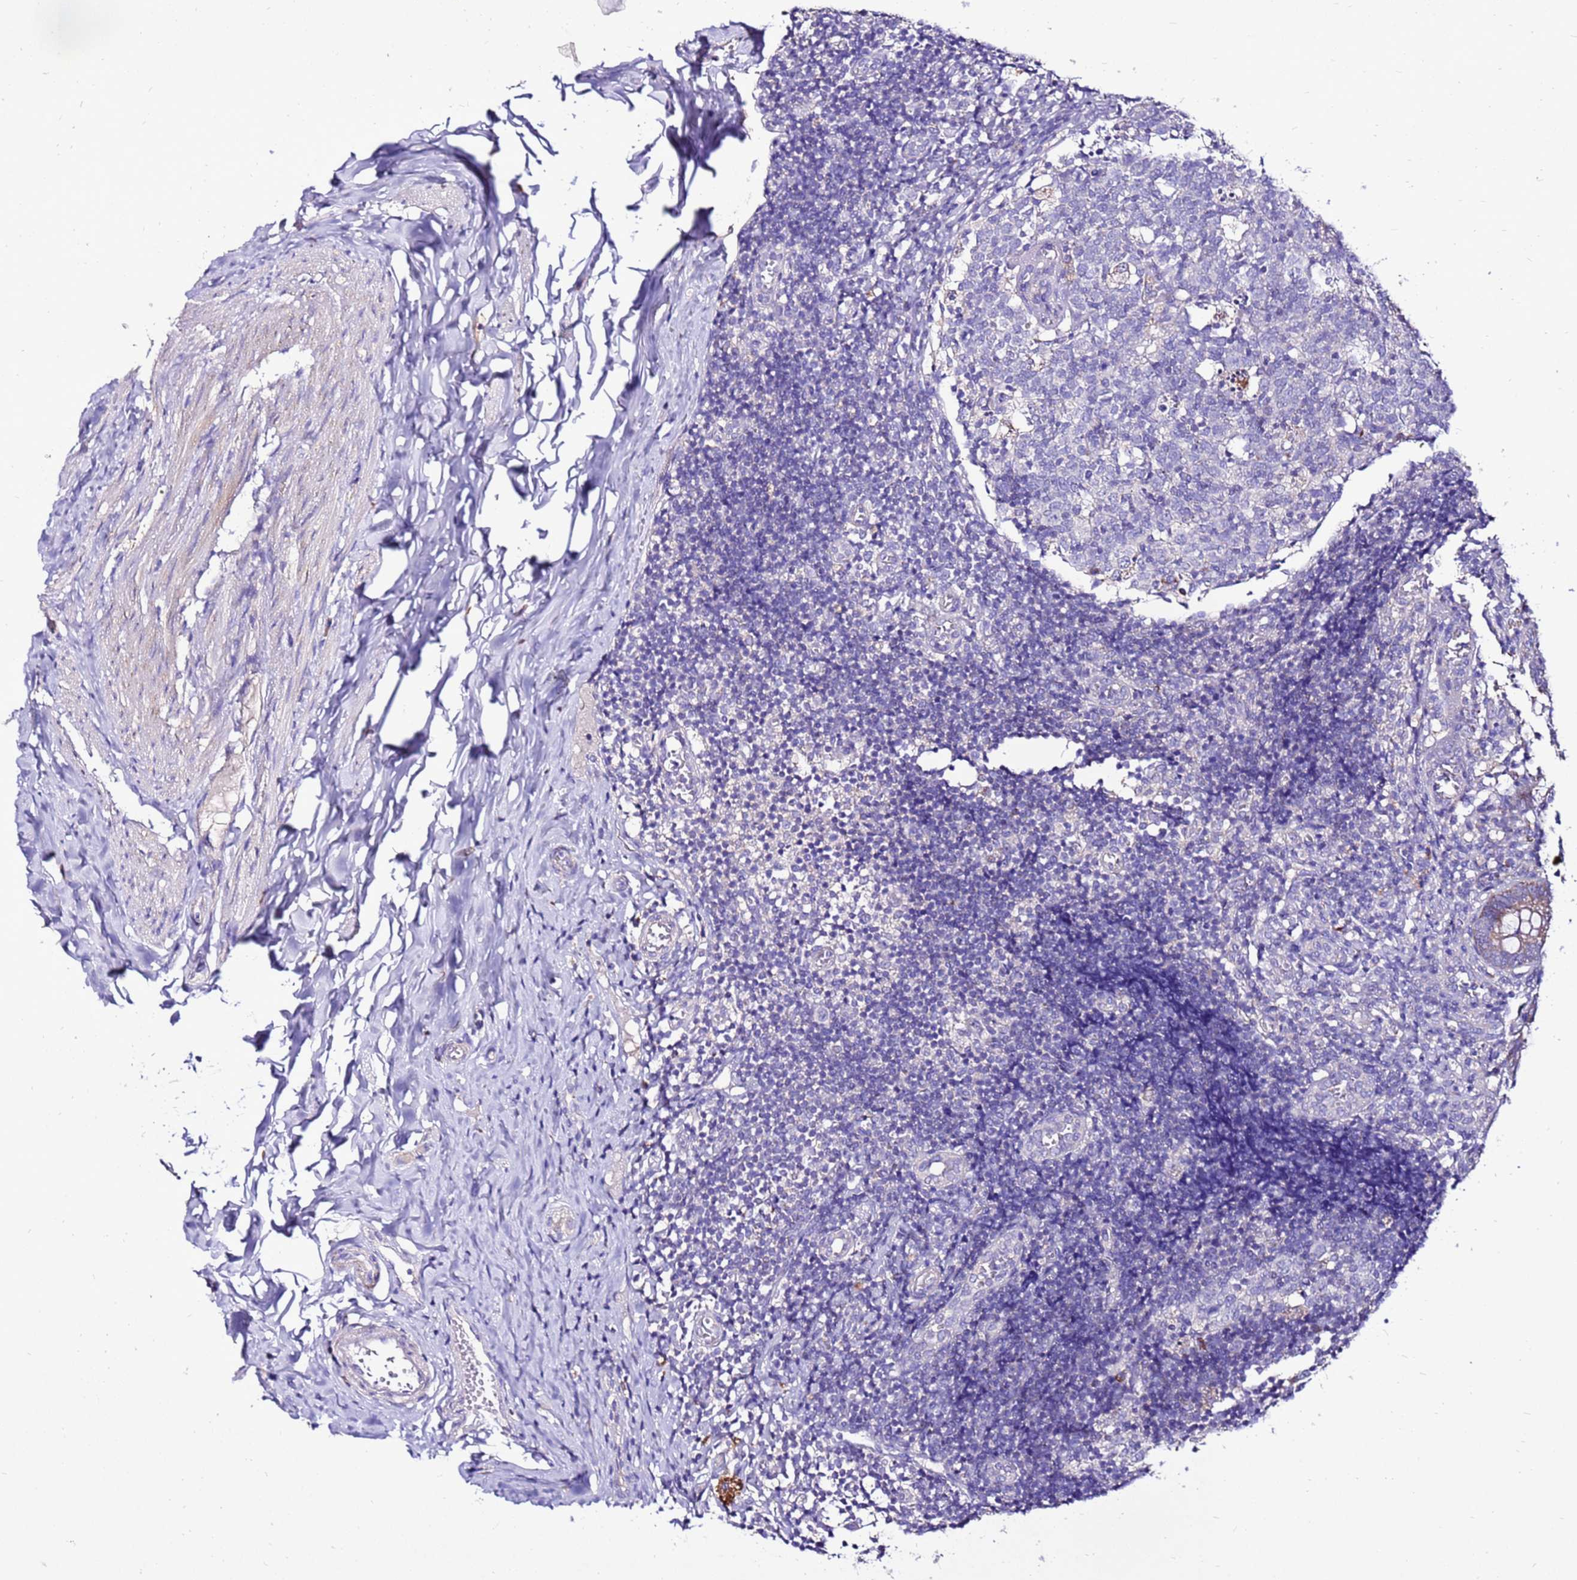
{"staining": {"intensity": "moderate", "quantity": ">75%", "location": "cytoplasmic/membranous"}, "tissue": "appendix", "cell_type": "Glandular cells", "image_type": "normal", "snomed": [{"axis": "morphology", "description": "Normal tissue, NOS"}, {"axis": "topography", "description": "Appendix"}], "caption": "Appendix stained for a protein (brown) exhibits moderate cytoplasmic/membranous positive staining in about >75% of glandular cells.", "gene": "TMEM106C", "patient": {"sex": "male", "age": 8}}